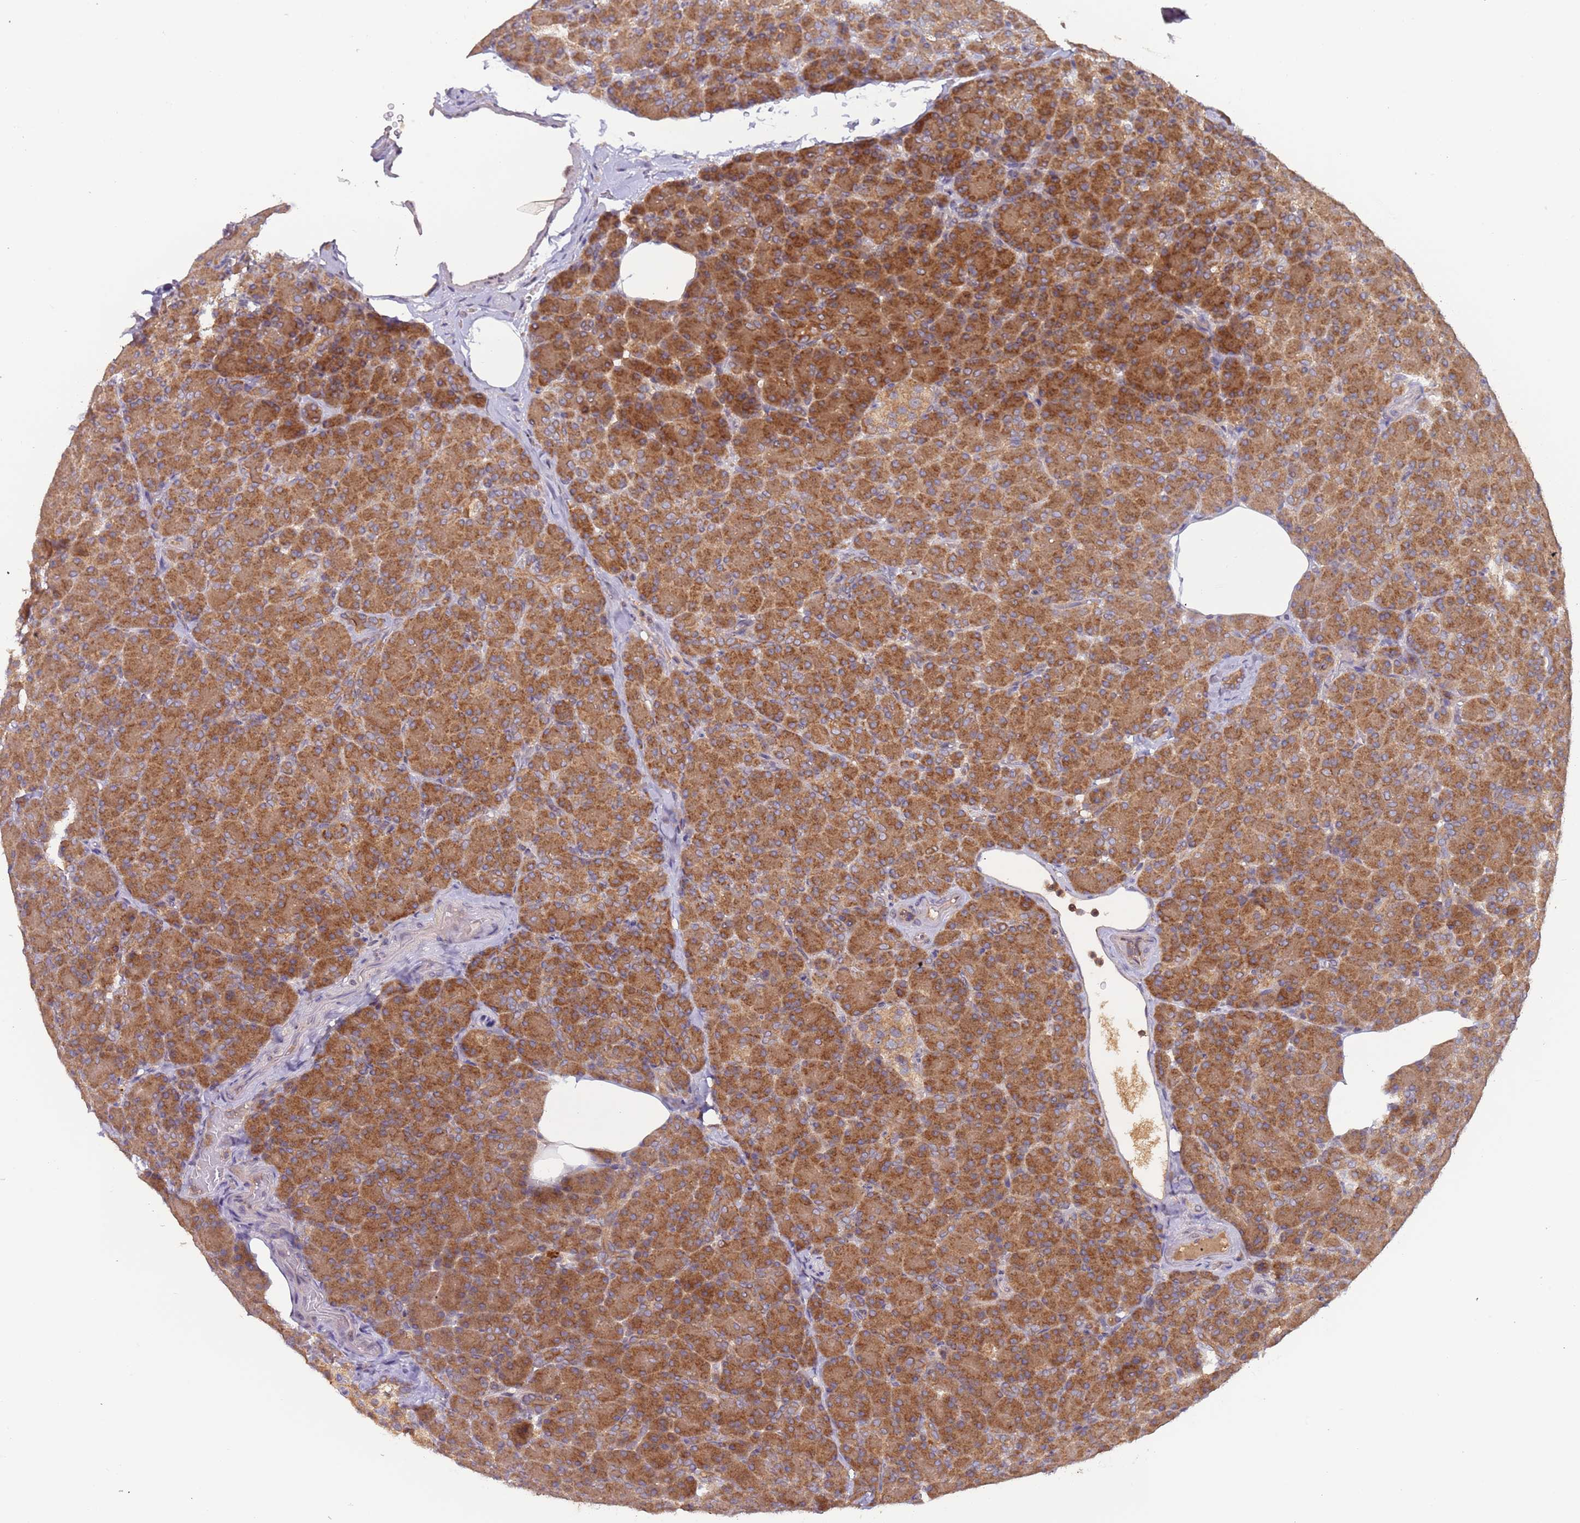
{"staining": {"intensity": "strong", "quantity": ">75%", "location": "cytoplasmic/membranous"}, "tissue": "pancreas", "cell_type": "Exocrine glandular cells", "image_type": "normal", "snomed": [{"axis": "morphology", "description": "Normal tissue, NOS"}, {"axis": "topography", "description": "Pancreas"}], "caption": "Protein staining exhibits strong cytoplasmic/membranous positivity in about >75% of exocrine glandular cells in benign pancreas. Nuclei are stained in blue.", "gene": "OR5A2", "patient": {"sex": "female", "age": 43}}